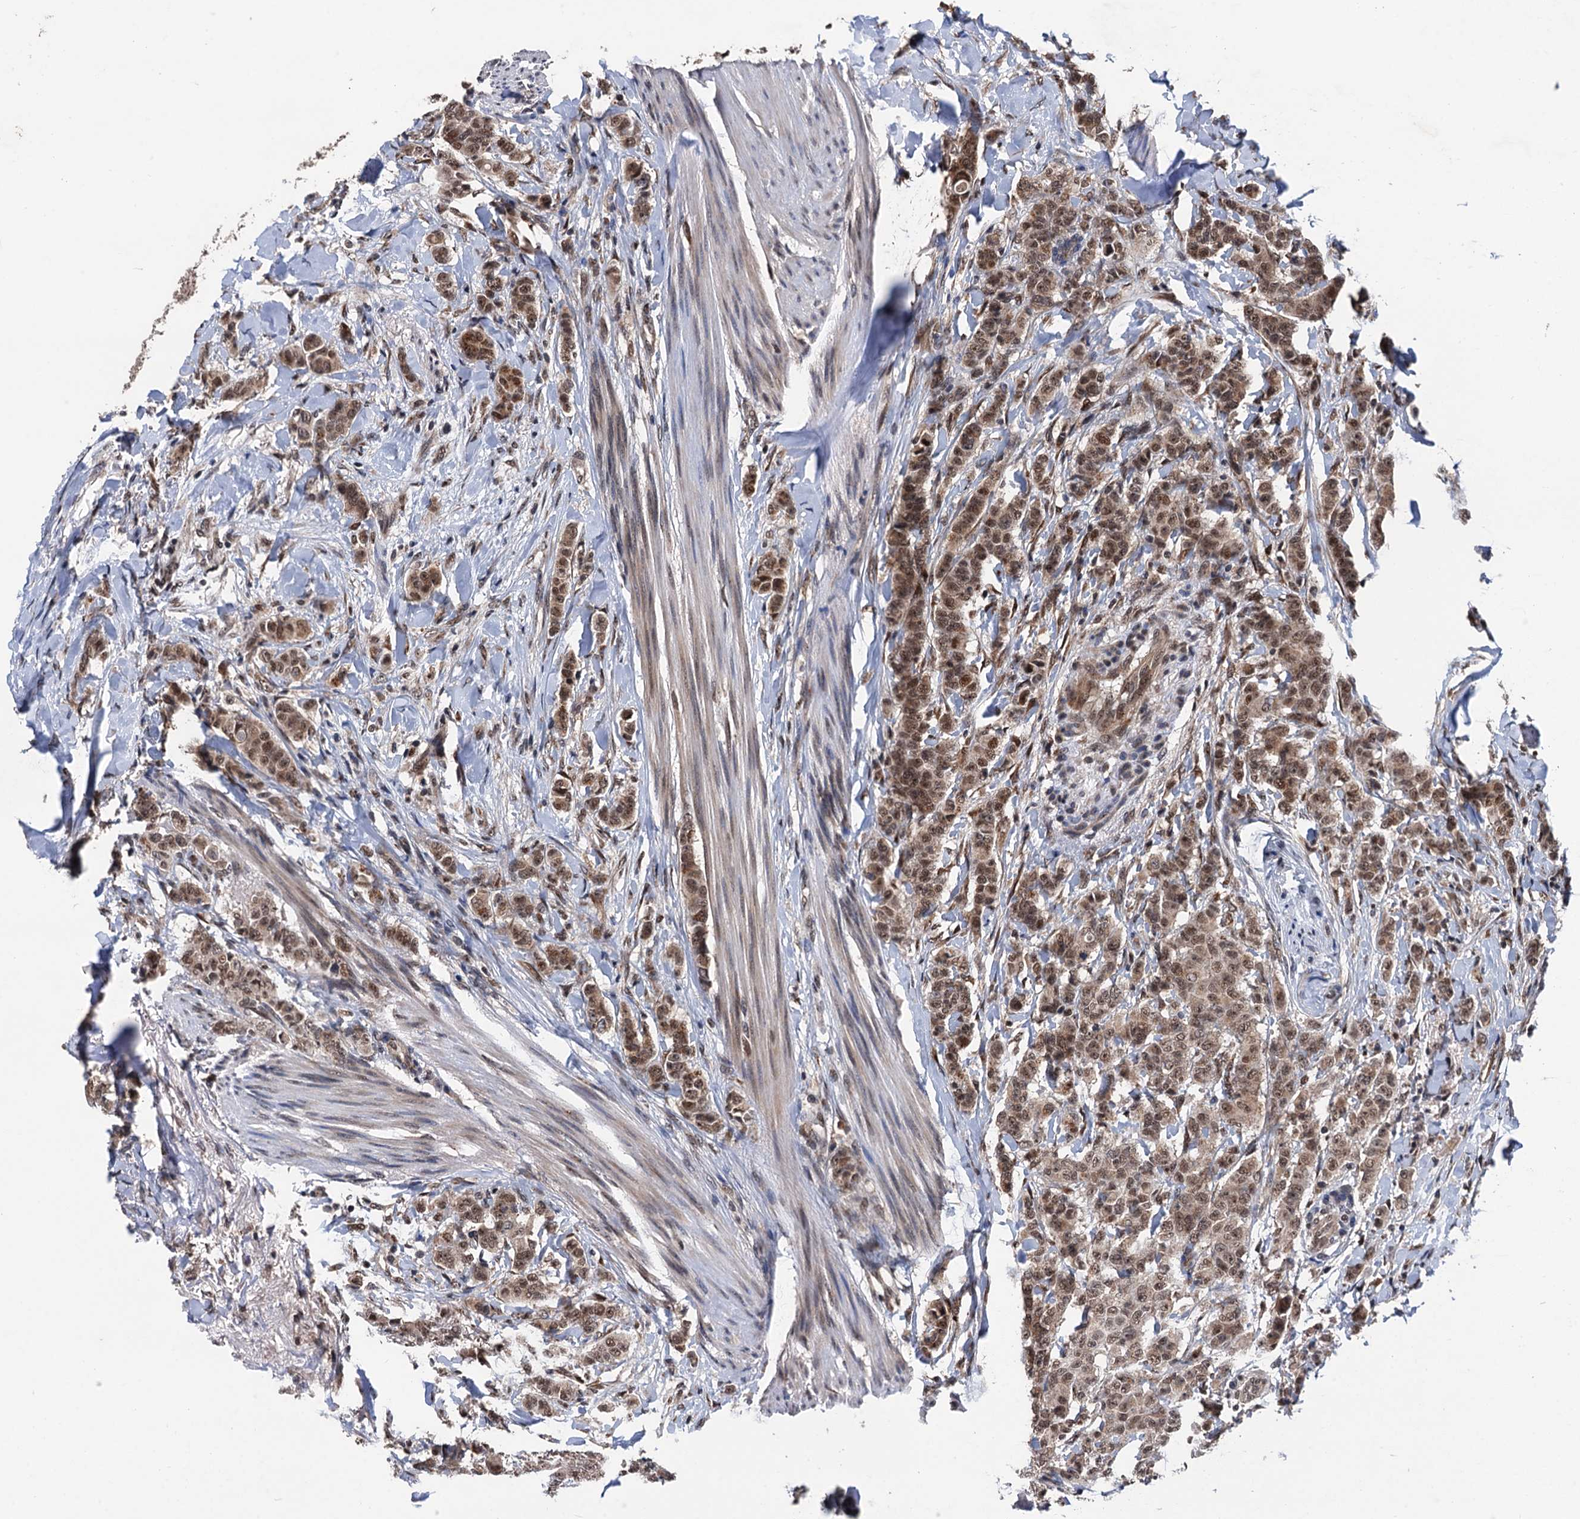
{"staining": {"intensity": "moderate", "quantity": ">75%", "location": "cytoplasmic/membranous,nuclear"}, "tissue": "breast cancer", "cell_type": "Tumor cells", "image_type": "cancer", "snomed": [{"axis": "morphology", "description": "Duct carcinoma"}, {"axis": "topography", "description": "Breast"}], "caption": "About >75% of tumor cells in breast cancer show moderate cytoplasmic/membranous and nuclear protein staining as visualized by brown immunohistochemical staining.", "gene": "RASSF4", "patient": {"sex": "female", "age": 40}}